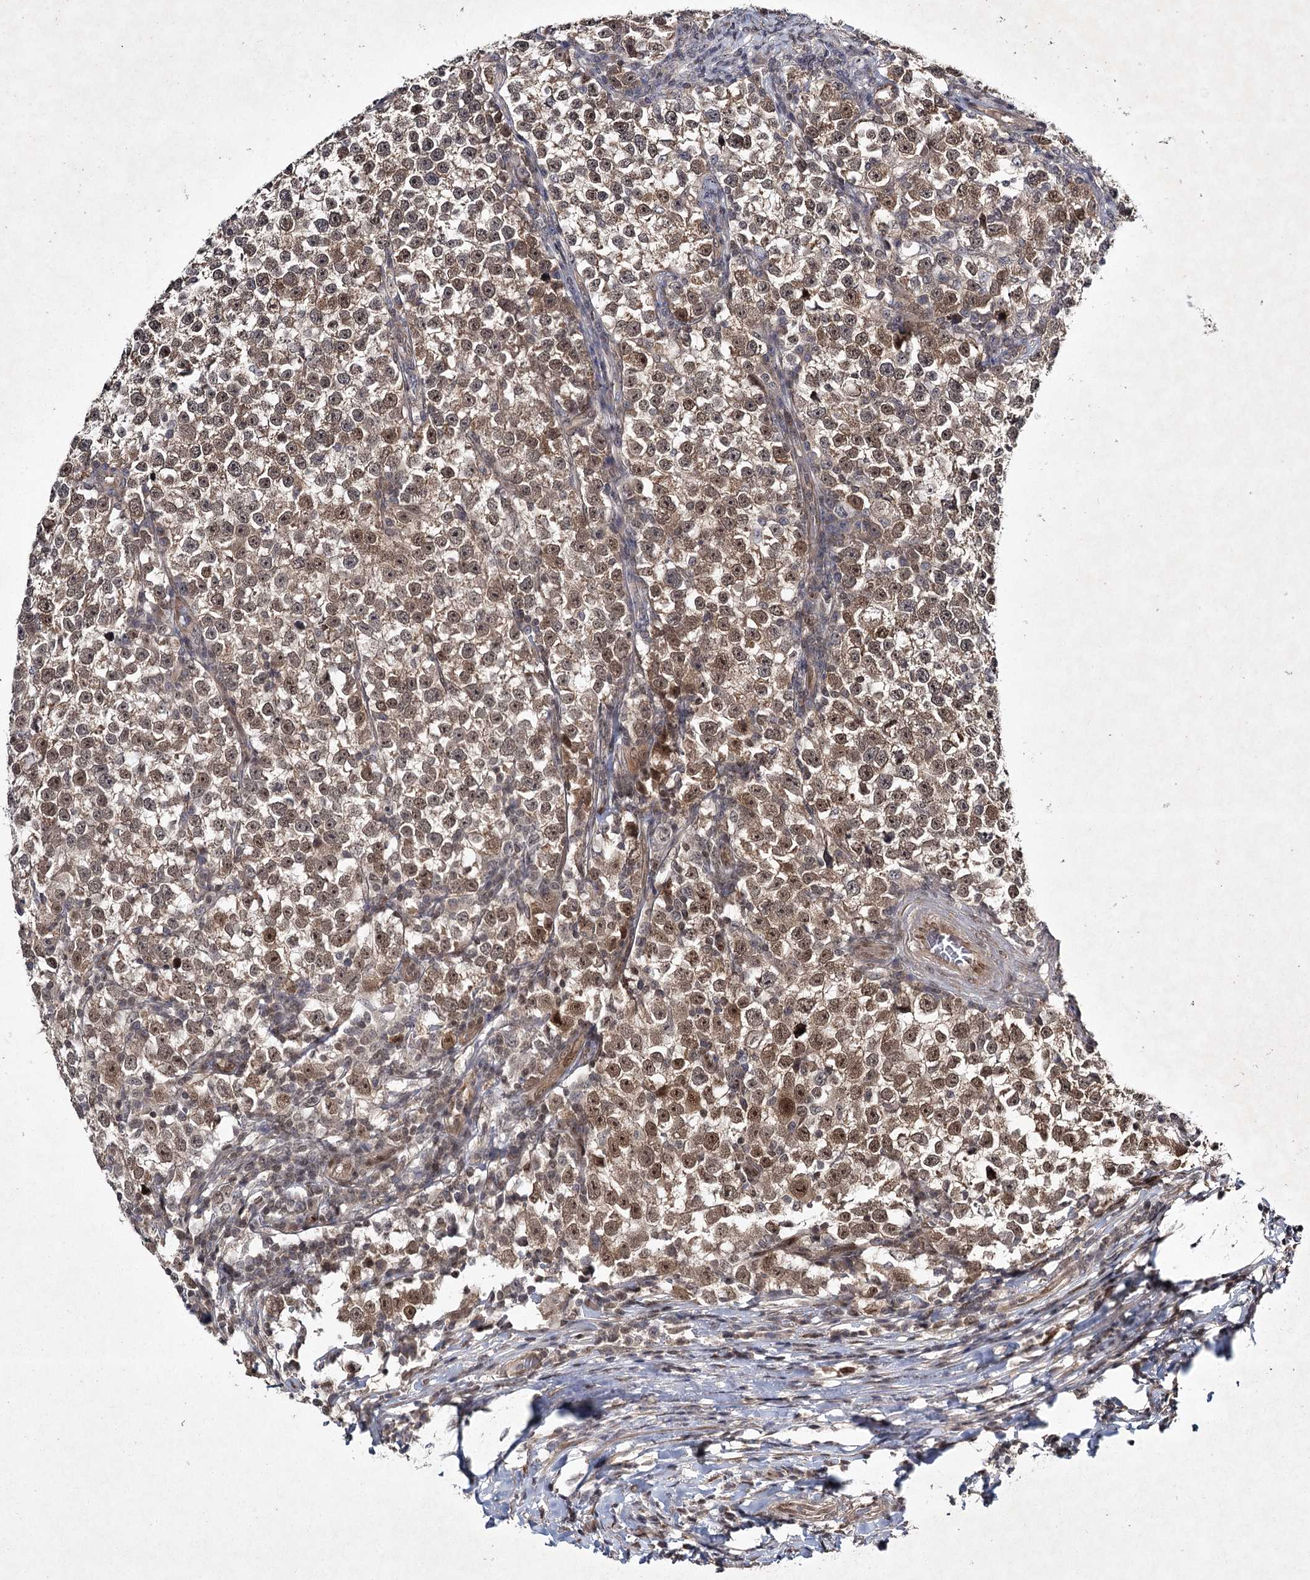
{"staining": {"intensity": "moderate", "quantity": ">75%", "location": "nuclear"}, "tissue": "testis cancer", "cell_type": "Tumor cells", "image_type": "cancer", "snomed": [{"axis": "morphology", "description": "Normal tissue, NOS"}, {"axis": "morphology", "description": "Seminoma, NOS"}, {"axis": "topography", "description": "Testis"}], "caption": "Testis cancer was stained to show a protein in brown. There is medium levels of moderate nuclear expression in about >75% of tumor cells. (DAB (3,3'-diaminobenzidine) IHC, brown staining for protein, blue staining for nuclei).", "gene": "DCUN1D4", "patient": {"sex": "male", "age": 43}}